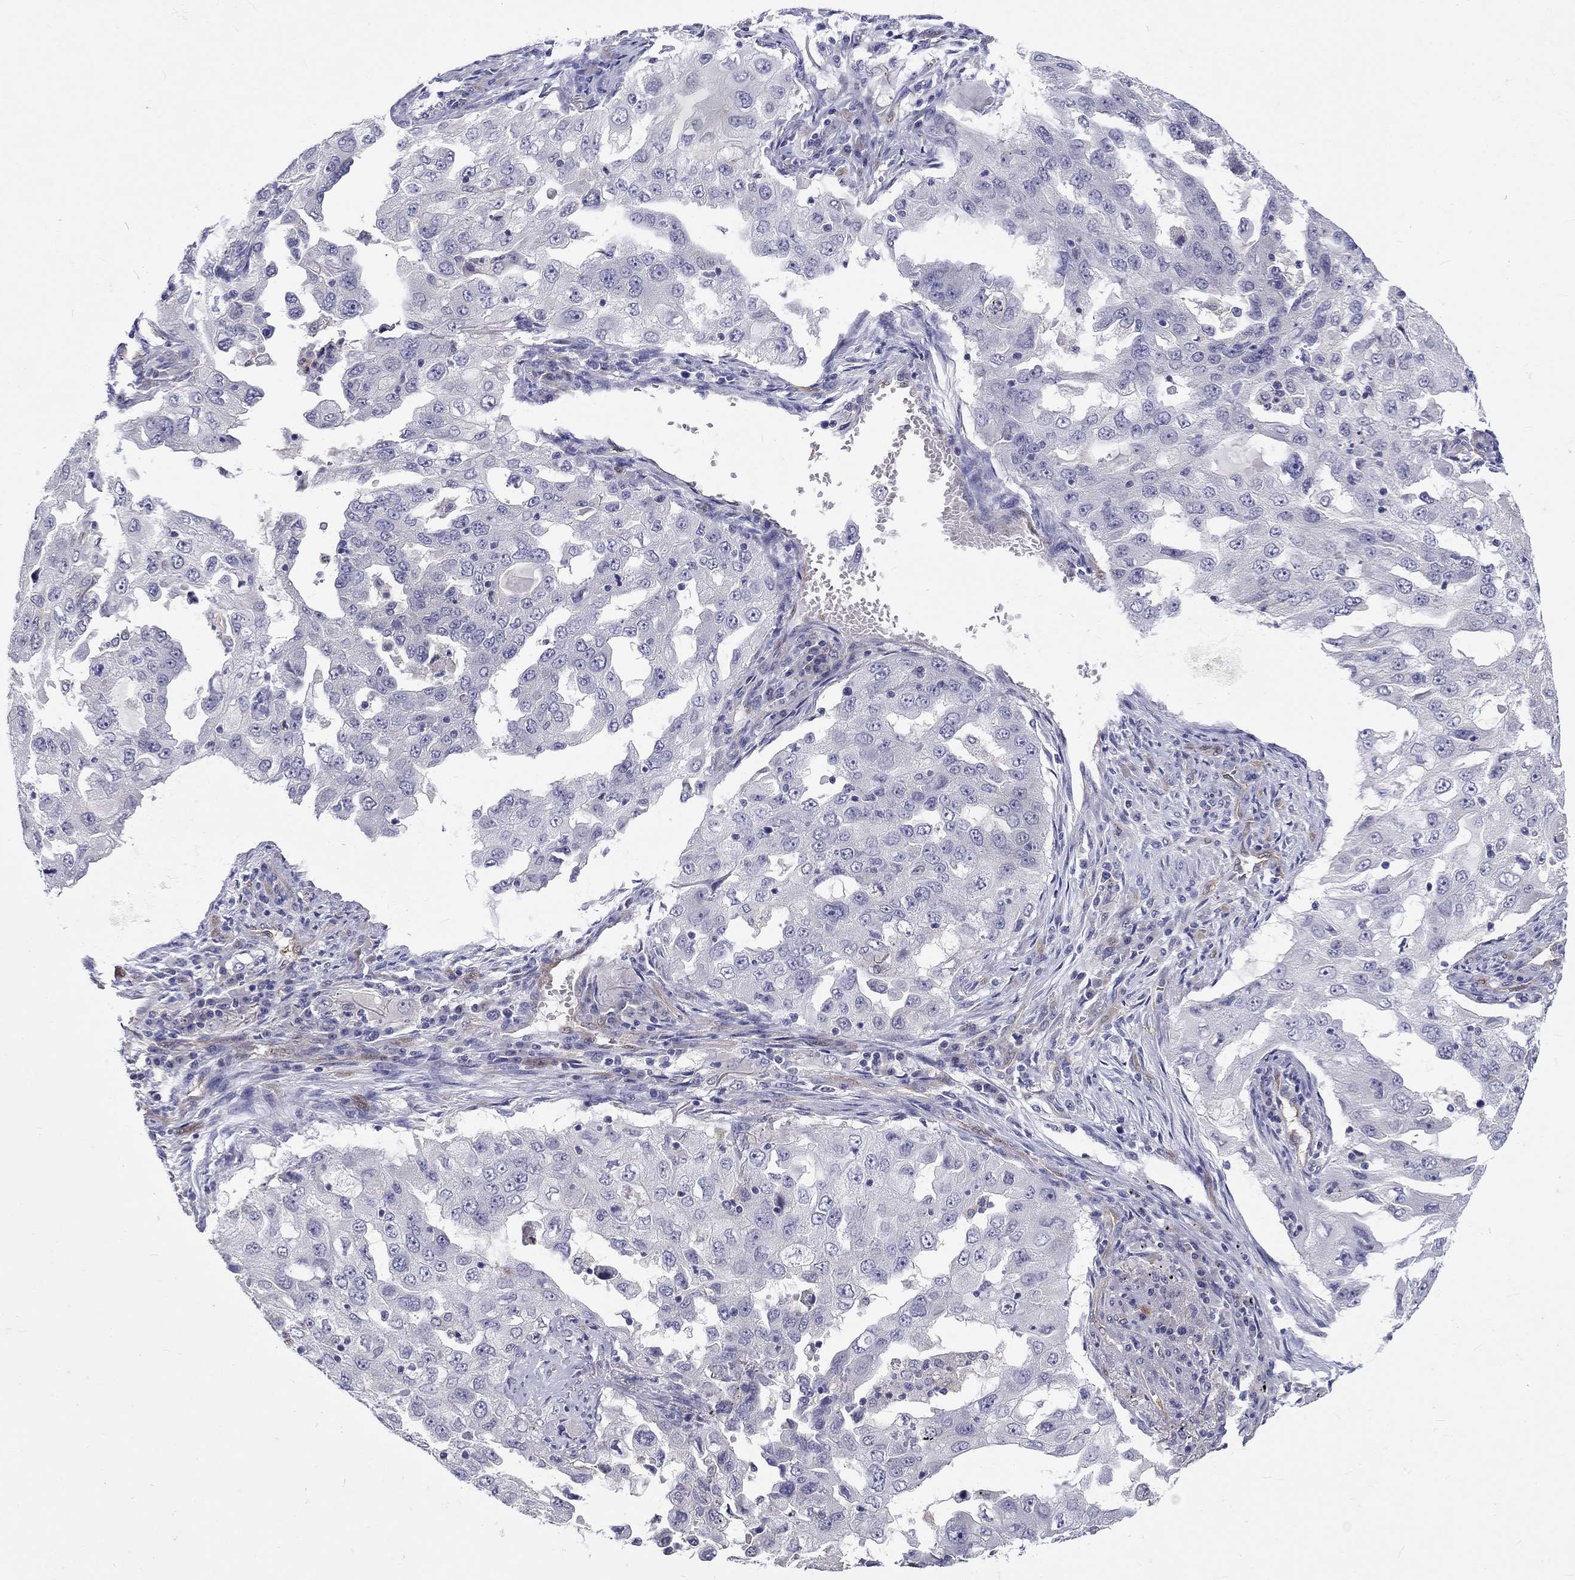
{"staining": {"intensity": "negative", "quantity": "none", "location": "none"}, "tissue": "lung cancer", "cell_type": "Tumor cells", "image_type": "cancer", "snomed": [{"axis": "morphology", "description": "Adenocarcinoma, NOS"}, {"axis": "topography", "description": "Lung"}], "caption": "Immunohistochemistry (IHC) of lung adenocarcinoma shows no staining in tumor cells.", "gene": "ABCG4", "patient": {"sex": "female", "age": 61}}